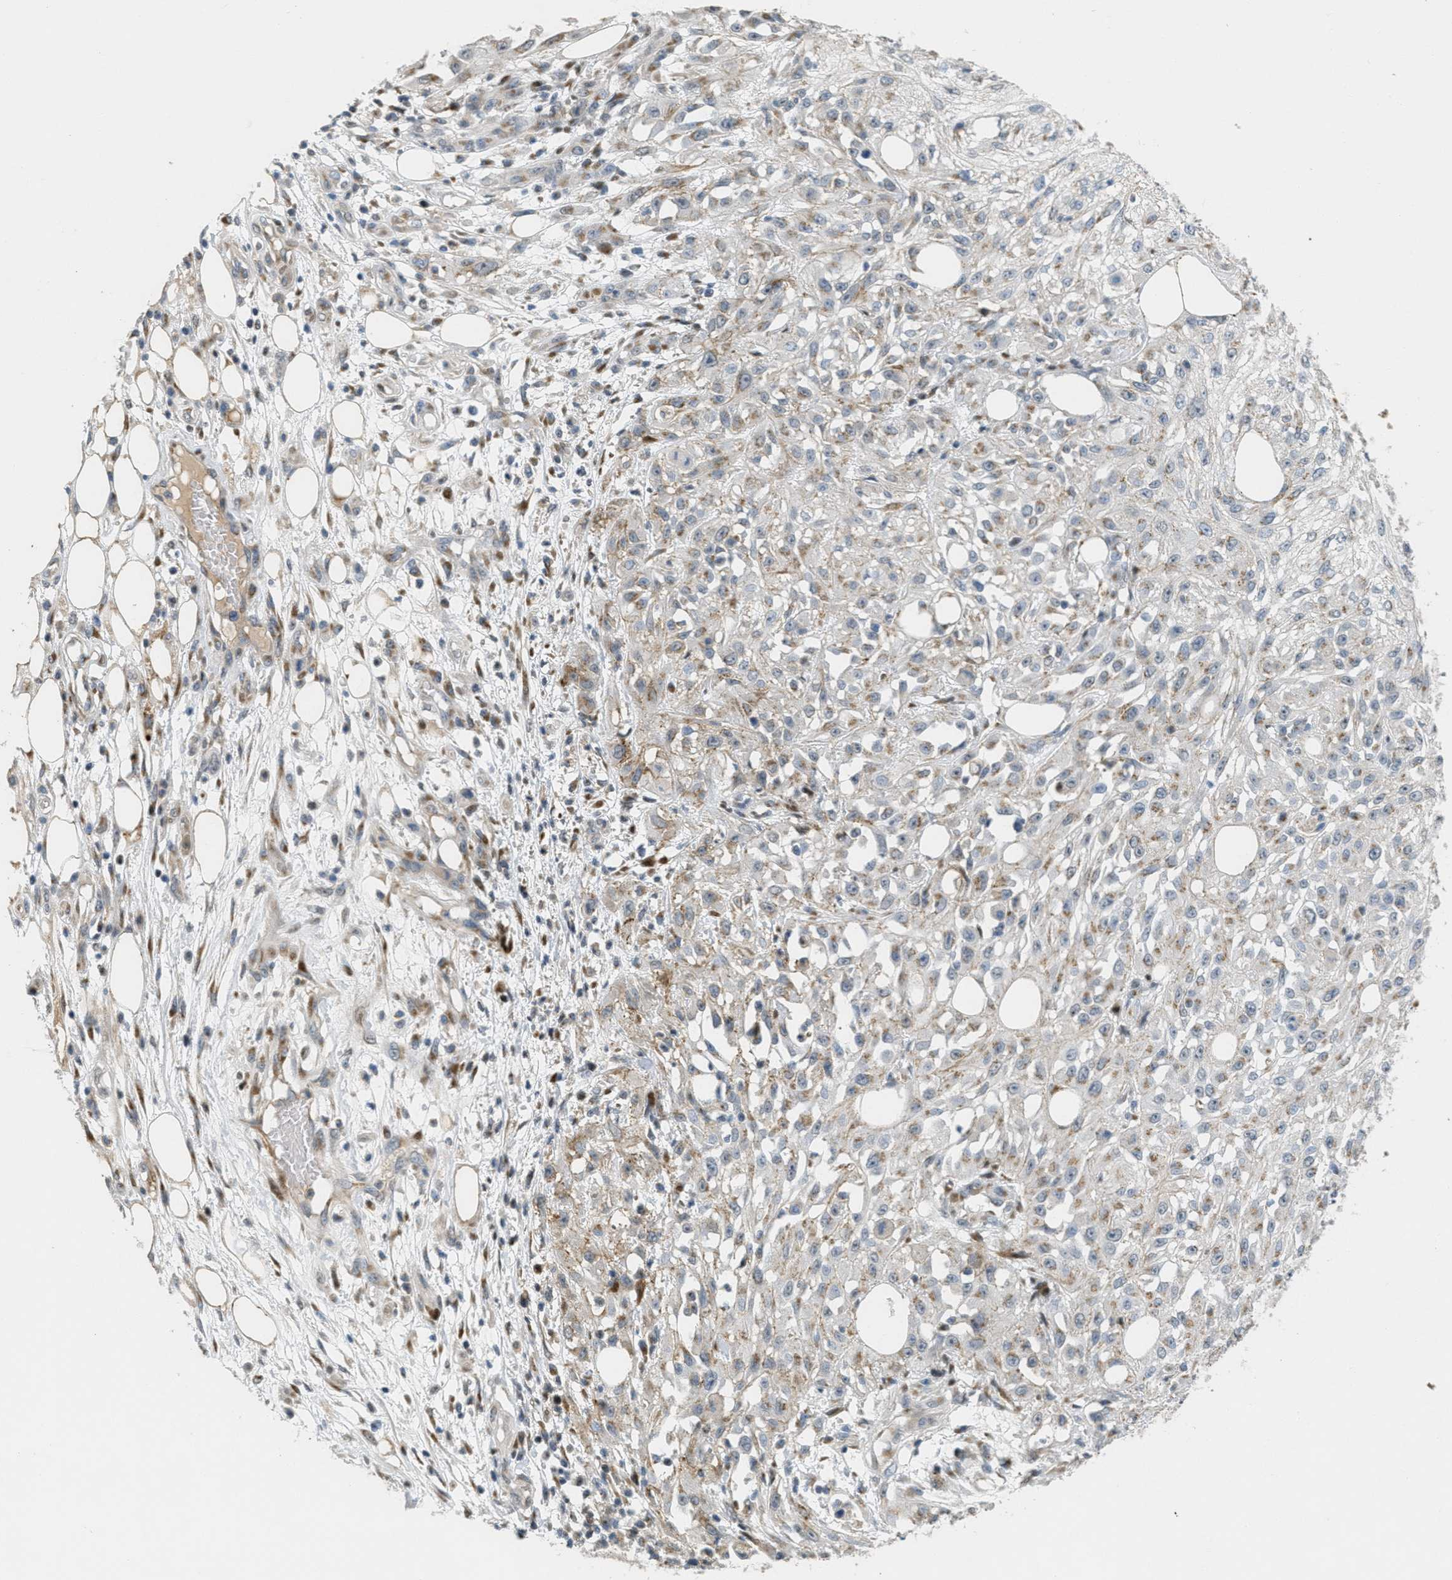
{"staining": {"intensity": "moderate", "quantity": "25%-75%", "location": "cytoplasmic/membranous"}, "tissue": "skin cancer", "cell_type": "Tumor cells", "image_type": "cancer", "snomed": [{"axis": "morphology", "description": "Squamous cell carcinoma, NOS"}, {"axis": "morphology", "description": "Squamous cell carcinoma, metastatic, NOS"}, {"axis": "topography", "description": "Skin"}, {"axis": "topography", "description": "Lymph node"}], "caption": "Immunohistochemistry of human skin metastatic squamous cell carcinoma exhibits medium levels of moderate cytoplasmic/membranous positivity in approximately 25%-75% of tumor cells. The staining was performed using DAB (3,3'-diaminobenzidine), with brown indicating positive protein expression. Nuclei are stained blue with hematoxylin.", "gene": "ZFPL1", "patient": {"sex": "male", "age": 75}}